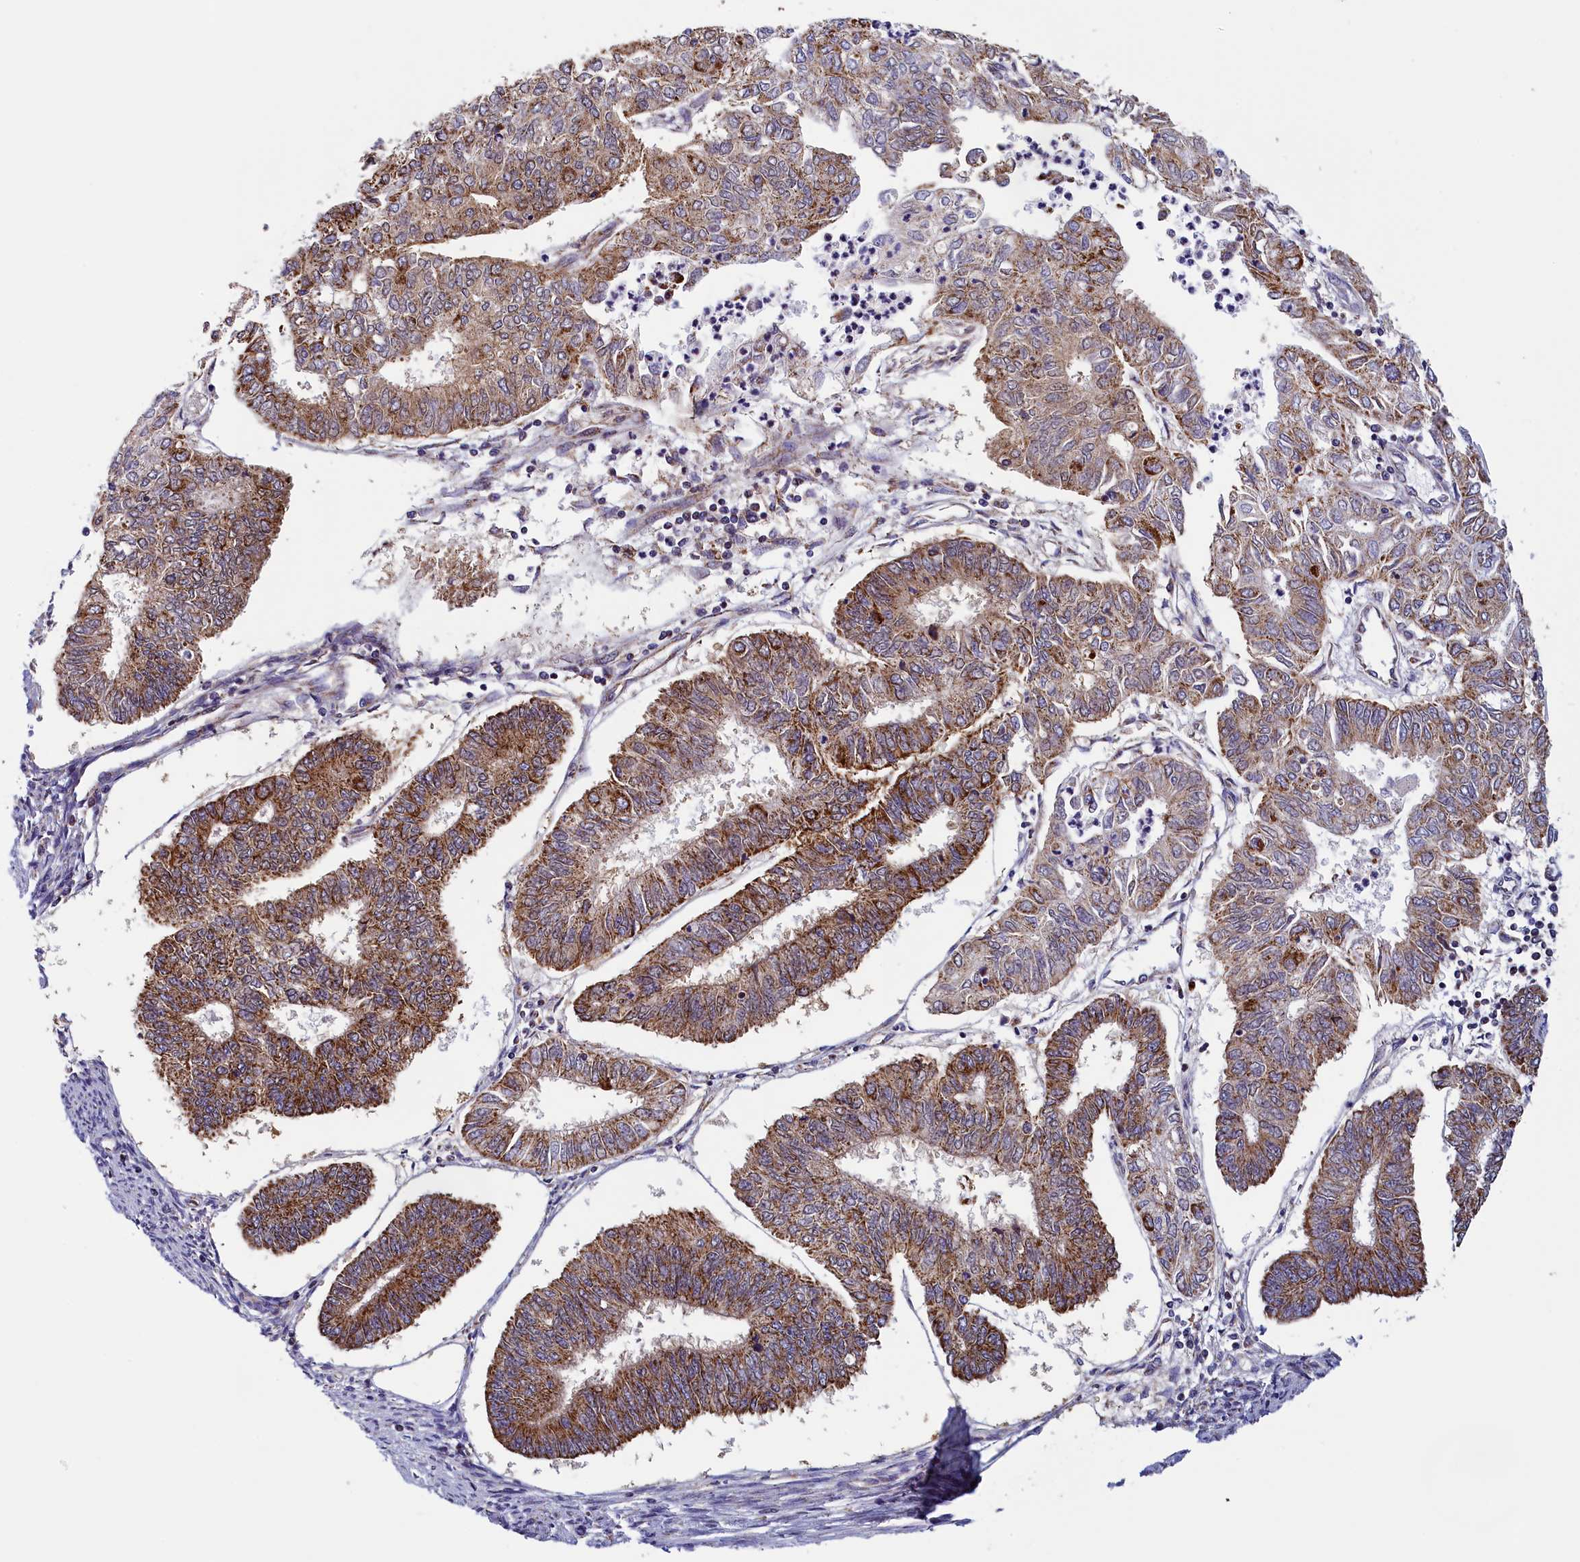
{"staining": {"intensity": "strong", "quantity": "25%-75%", "location": "cytoplasmic/membranous"}, "tissue": "endometrial cancer", "cell_type": "Tumor cells", "image_type": "cancer", "snomed": [{"axis": "morphology", "description": "Adenocarcinoma, NOS"}, {"axis": "topography", "description": "Endometrium"}], "caption": "The photomicrograph shows staining of endometrial cancer (adenocarcinoma), revealing strong cytoplasmic/membranous protein staining (brown color) within tumor cells.", "gene": "IFT122", "patient": {"sex": "female", "age": 68}}